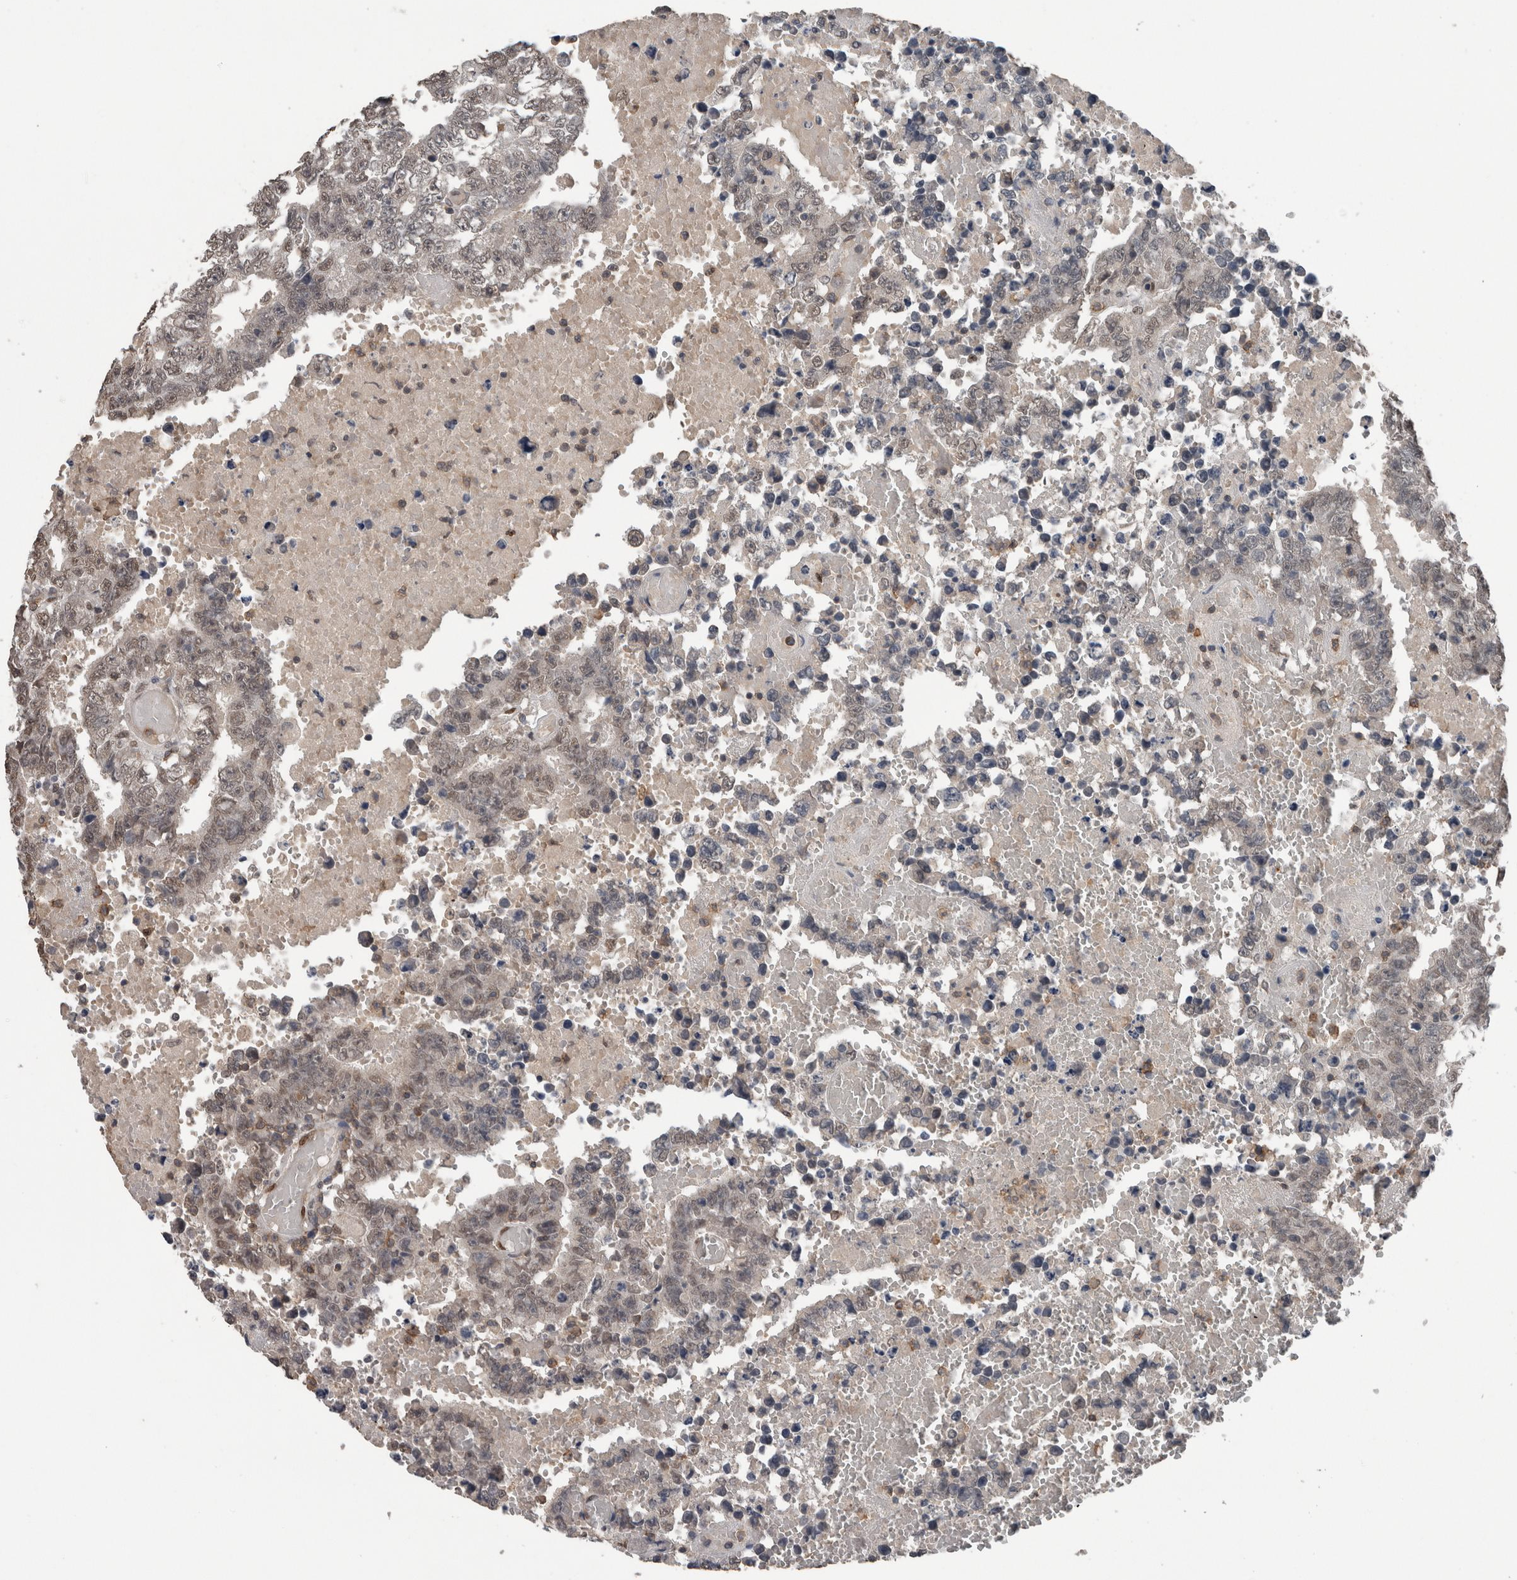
{"staining": {"intensity": "weak", "quantity": "25%-75%", "location": "nuclear"}, "tissue": "testis cancer", "cell_type": "Tumor cells", "image_type": "cancer", "snomed": [{"axis": "morphology", "description": "Carcinoma, Embryonal, NOS"}, {"axis": "topography", "description": "Testis"}], "caption": "An image of human testis embryonal carcinoma stained for a protein exhibits weak nuclear brown staining in tumor cells. (brown staining indicates protein expression, while blue staining denotes nuclei).", "gene": "MAFF", "patient": {"sex": "male", "age": 25}}